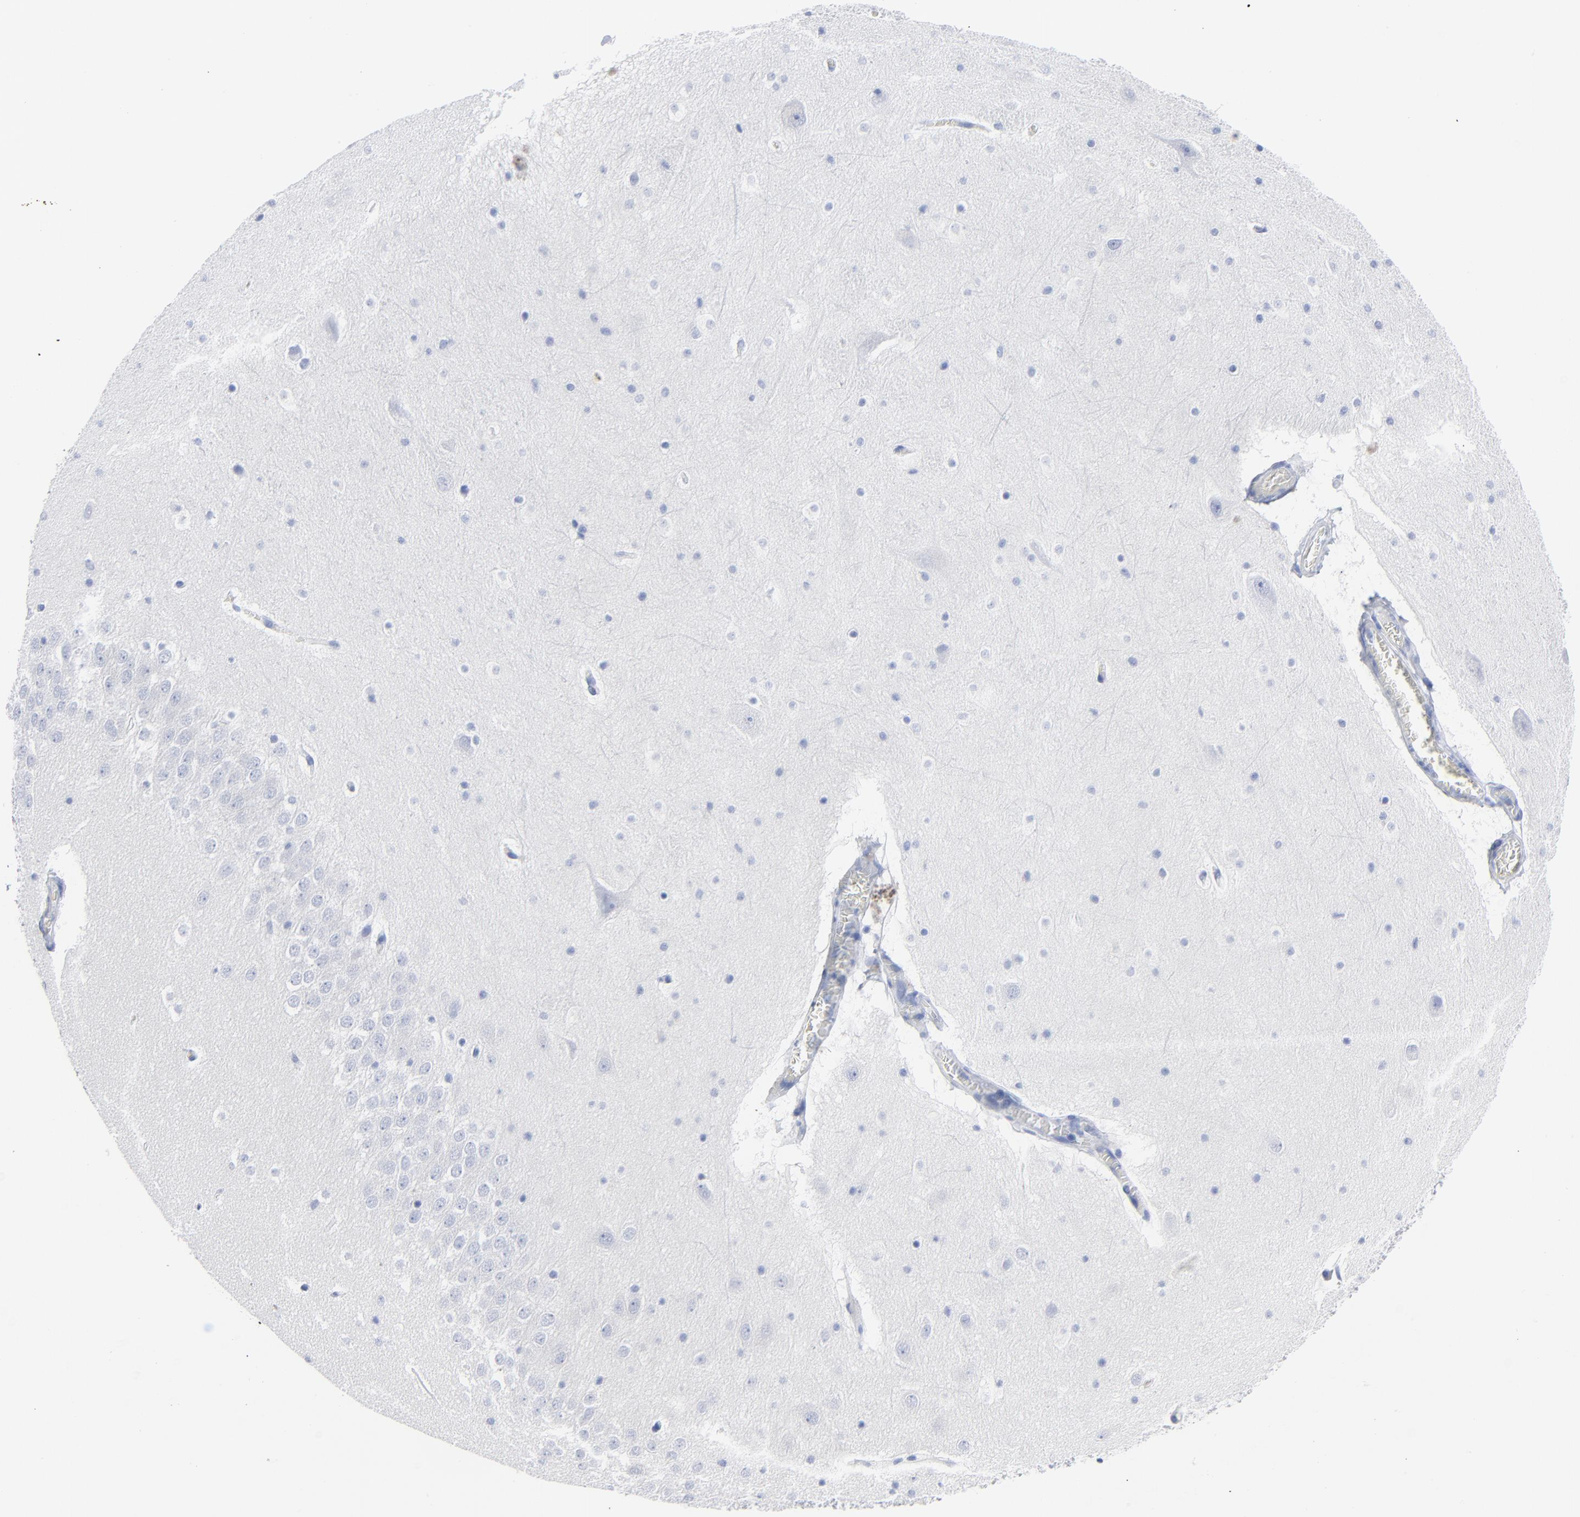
{"staining": {"intensity": "negative", "quantity": "none", "location": "none"}, "tissue": "hippocampus", "cell_type": "Glial cells", "image_type": "normal", "snomed": [{"axis": "morphology", "description": "Normal tissue, NOS"}, {"axis": "topography", "description": "Hippocampus"}], "caption": "A high-resolution photomicrograph shows immunohistochemistry staining of normal hippocampus, which shows no significant expression in glial cells. (DAB (3,3'-diaminobenzidine) immunohistochemistry visualized using brightfield microscopy, high magnification).", "gene": "STAT2", "patient": {"sex": "male", "age": 45}}